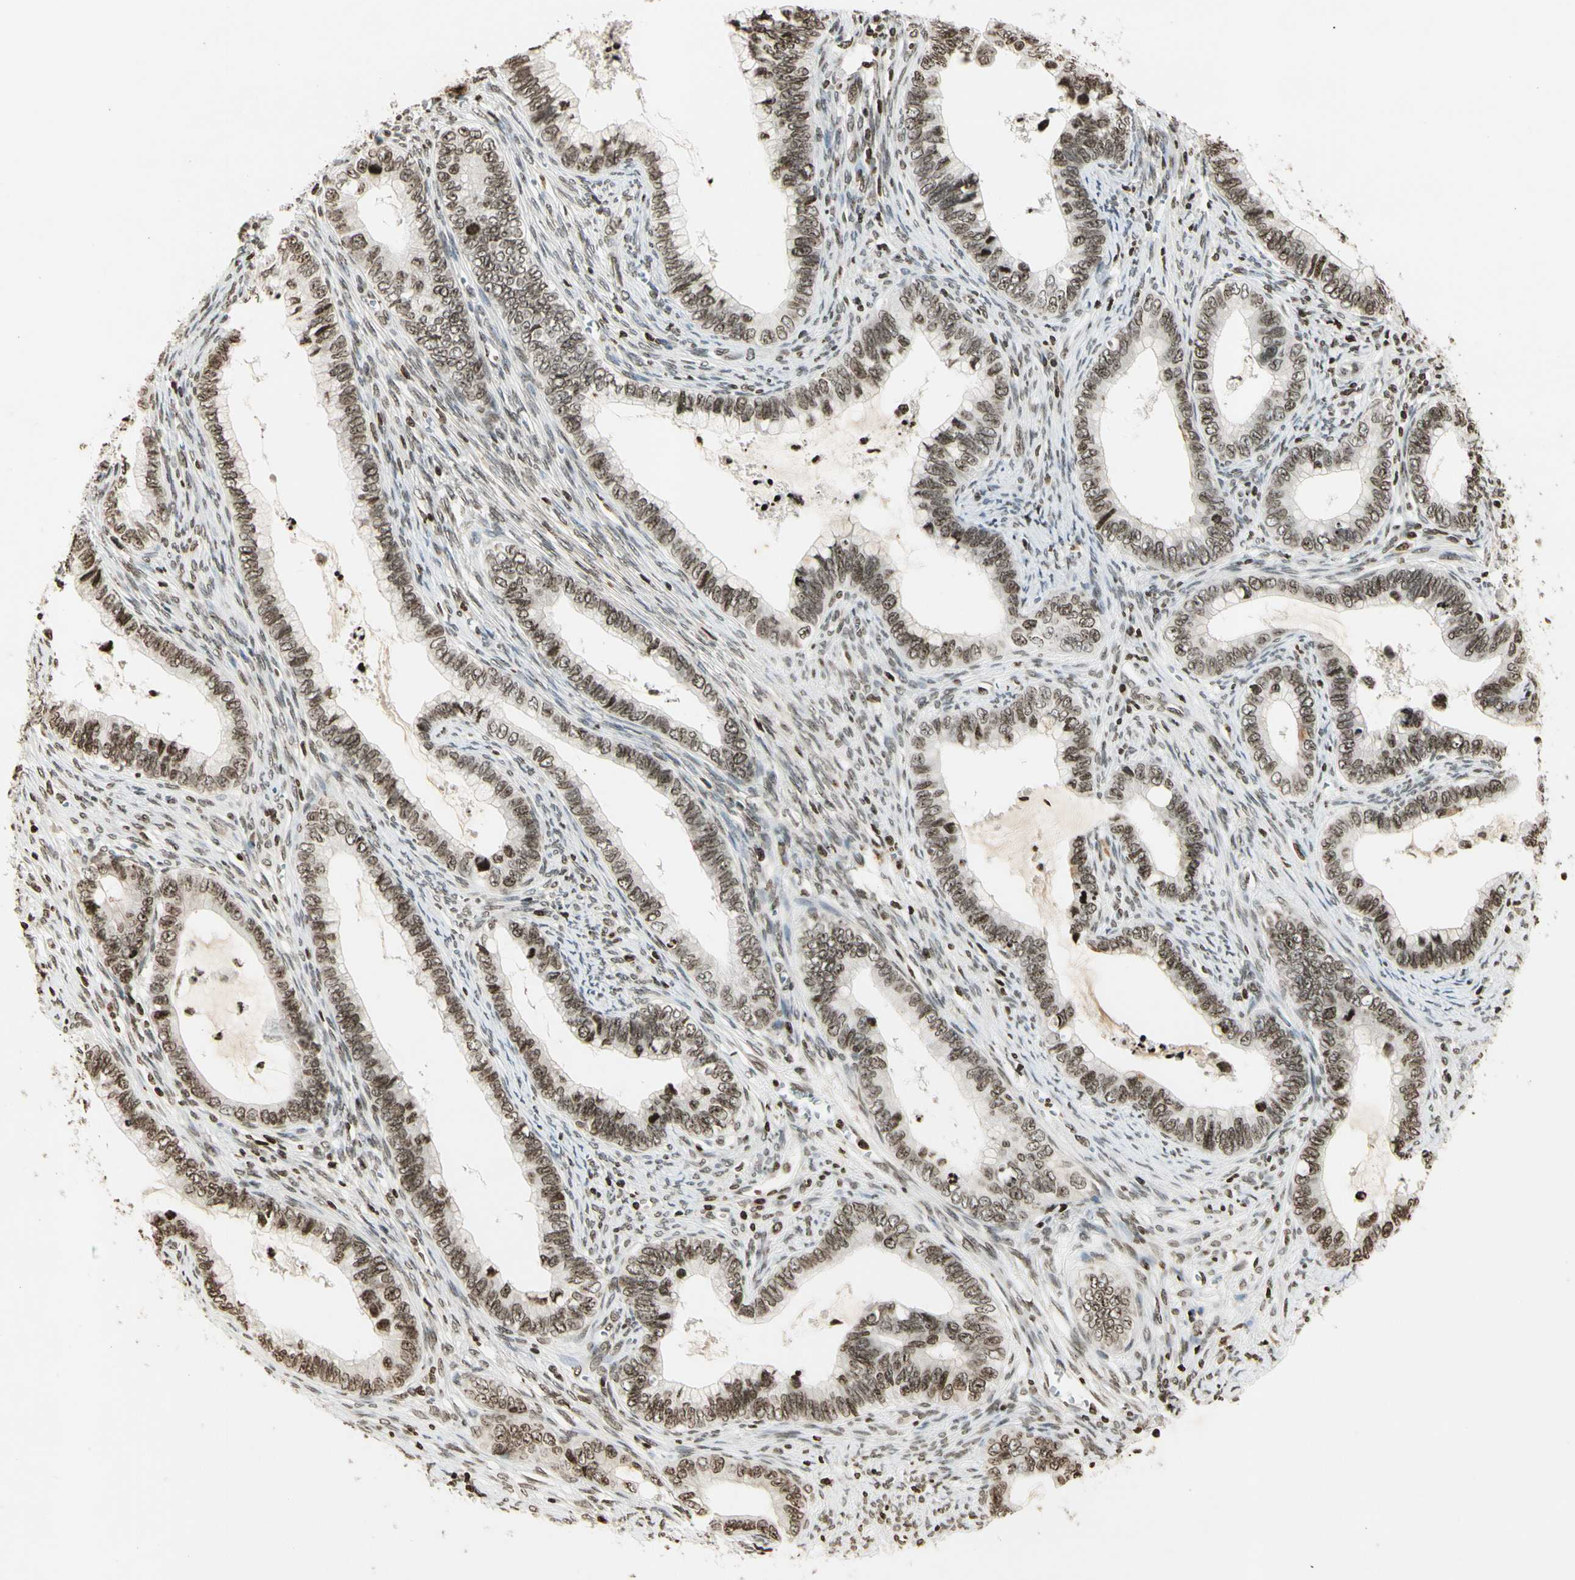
{"staining": {"intensity": "moderate", "quantity": ">75%", "location": "nuclear"}, "tissue": "cervical cancer", "cell_type": "Tumor cells", "image_type": "cancer", "snomed": [{"axis": "morphology", "description": "Adenocarcinoma, NOS"}, {"axis": "topography", "description": "Cervix"}], "caption": "IHC staining of cervical adenocarcinoma, which reveals medium levels of moderate nuclear positivity in approximately >75% of tumor cells indicating moderate nuclear protein positivity. The staining was performed using DAB (3,3'-diaminobenzidine) (brown) for protein detection and nuclei were counterstained in hematoxylin (blue).", "gene": "RORA", "patient": {"sex": "female", "age": 44}}